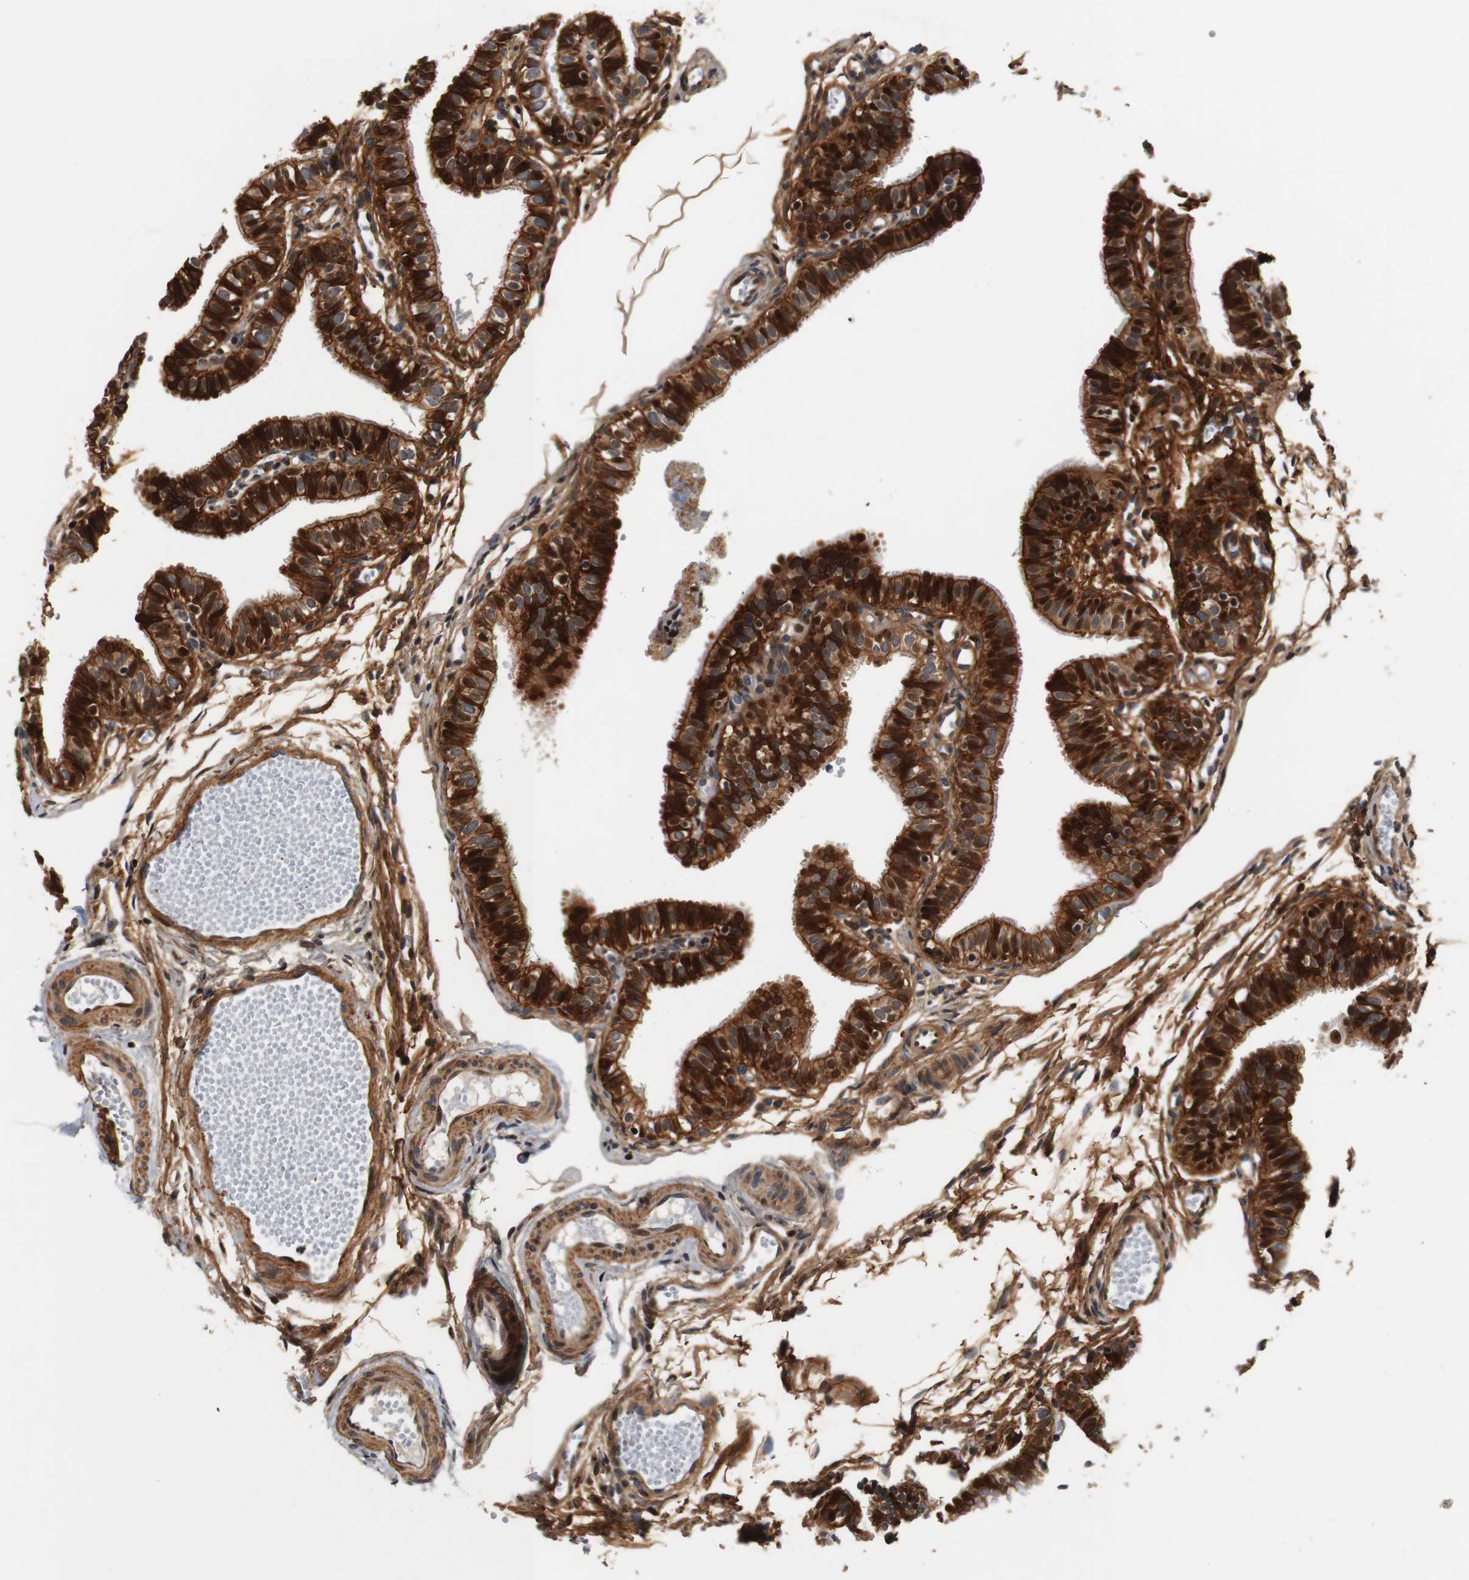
{"staining": {"intensity": "strong", "quantity": ">75%", "location": "cytoplasmic/membranous"}, "tissue": "fallopian tube", "cell_type": "Glandular cells", "image_type": "normal", "snomed": [{"axis": "morphology", "description": "Normal tissue, NOS"}, {"axis": "topography", "description": "Fallopian tube"}, {"axis": "topography", "description": "Placenta"}], "caption": "This image displays IHC staining of normal human fallopian tube, with high strong cytoplasmic/membranous expression in approximately >75% of glandular cells.", "gene": "LRP4", "patient": {"sex": "female", "age": 34}}